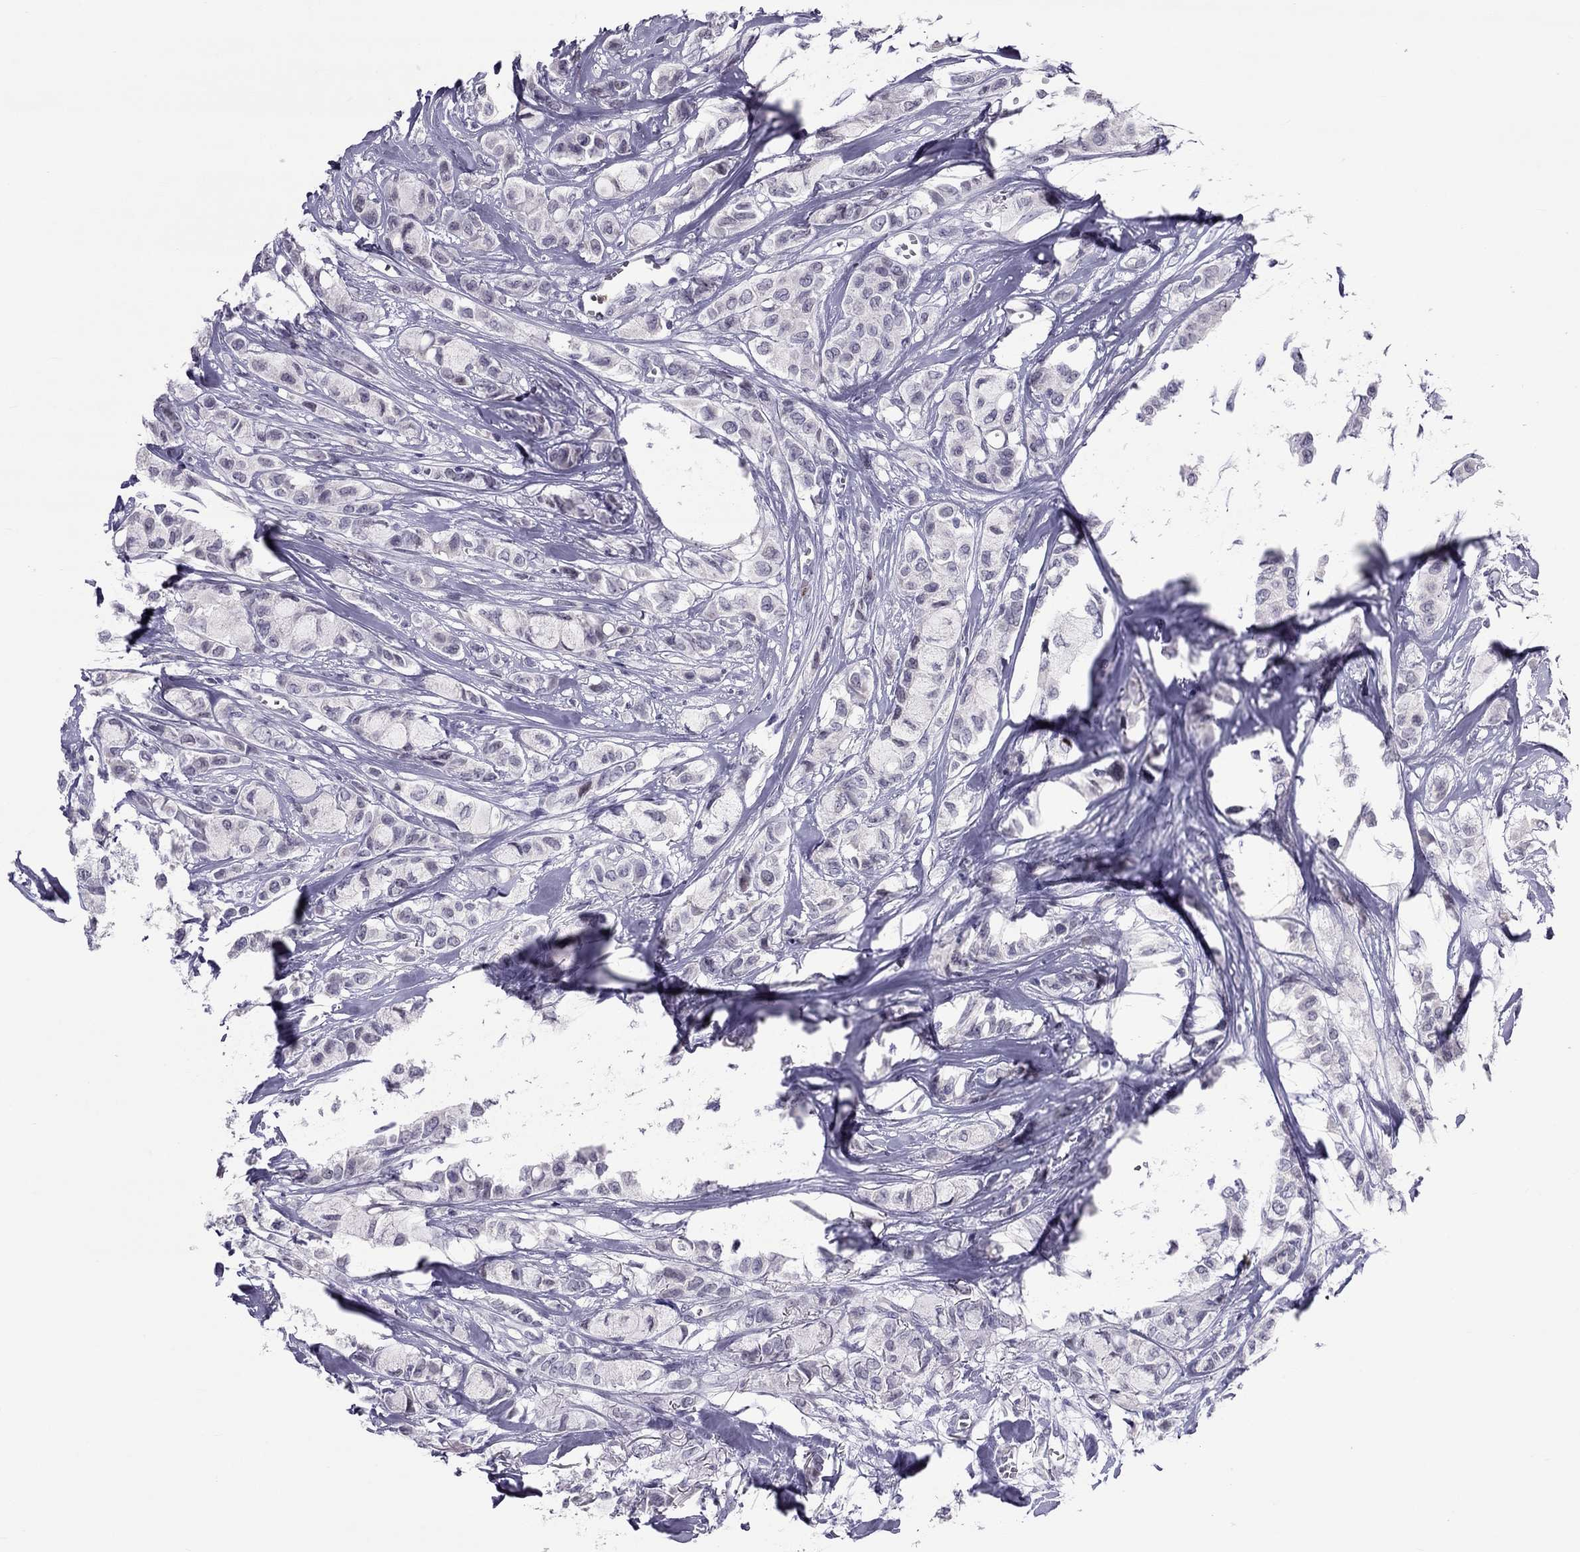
{"staining": {"intensity": "negative", "quantity": "none", "location": "none"}, "tissue": "breast cancer", "cell_type": "Tumor cells", "image_type": "cancer", "snomed": [{"axis": "morphology", "description": "Duct carcinoma"}, {"axis": "topography", "description": "Breast"}], "caption": "Tumor cells are negative for protein expression in human breast infiltrating ductal carcinoma.", "gene": "CCL27", "patient": {"sex": "female", "age": 85}}